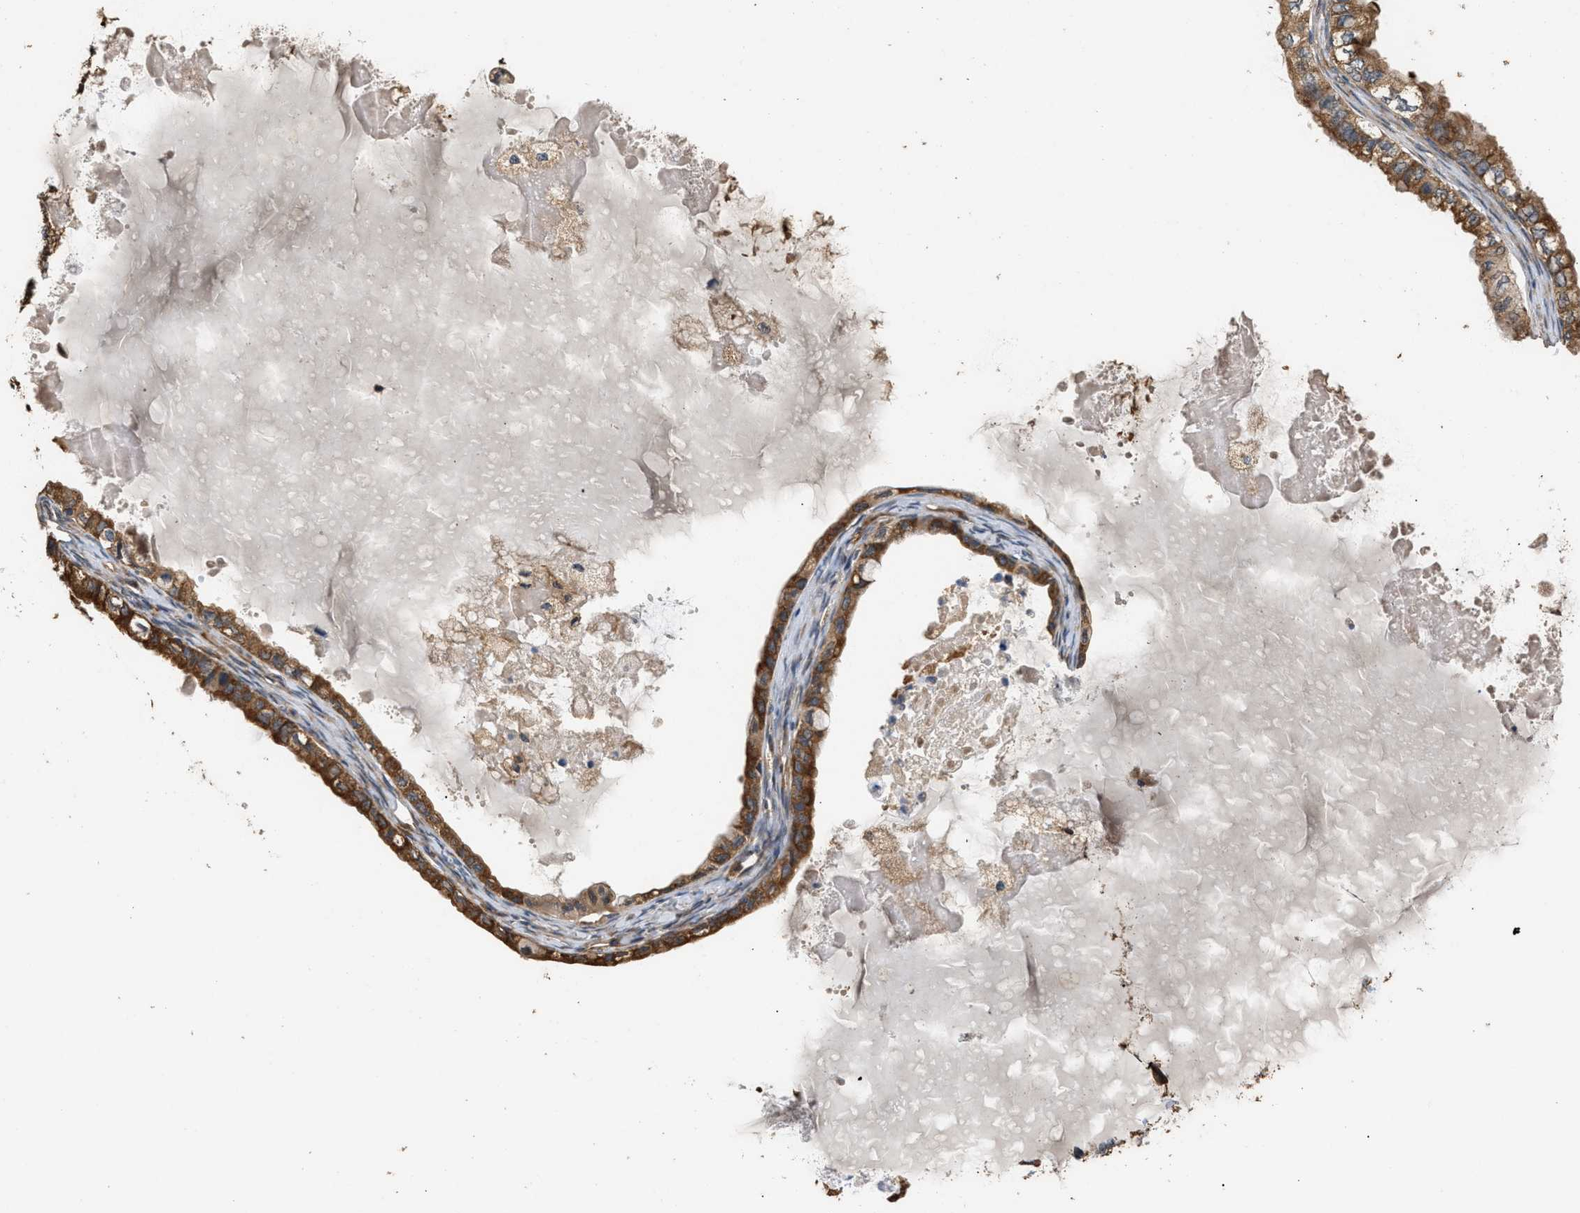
{"staining": {"intensity": "moderate", "quantity": ">75%", "location": "cytoplasmic/membranous"}, "tissue": "ovarian cancer", "cell_type": "Tumor cells", "image_type": "cancer", "snomed": [{"axis": "morphology", "description": "Cystadenocarcinoma, mucinous, NOS"}, {"axis": "topography", "description": "Ovary"}], "caption": "This photomicrograph reveals immunohistochemistry staining of ovarian cancer (mucinous cystadenocarcinoma), with medium moderate cytoplasmic/membranous staining in approximately >75% of tumor cells.", "gene": "SLC36A4", "patient": {"sex": "female", "age": 80}}